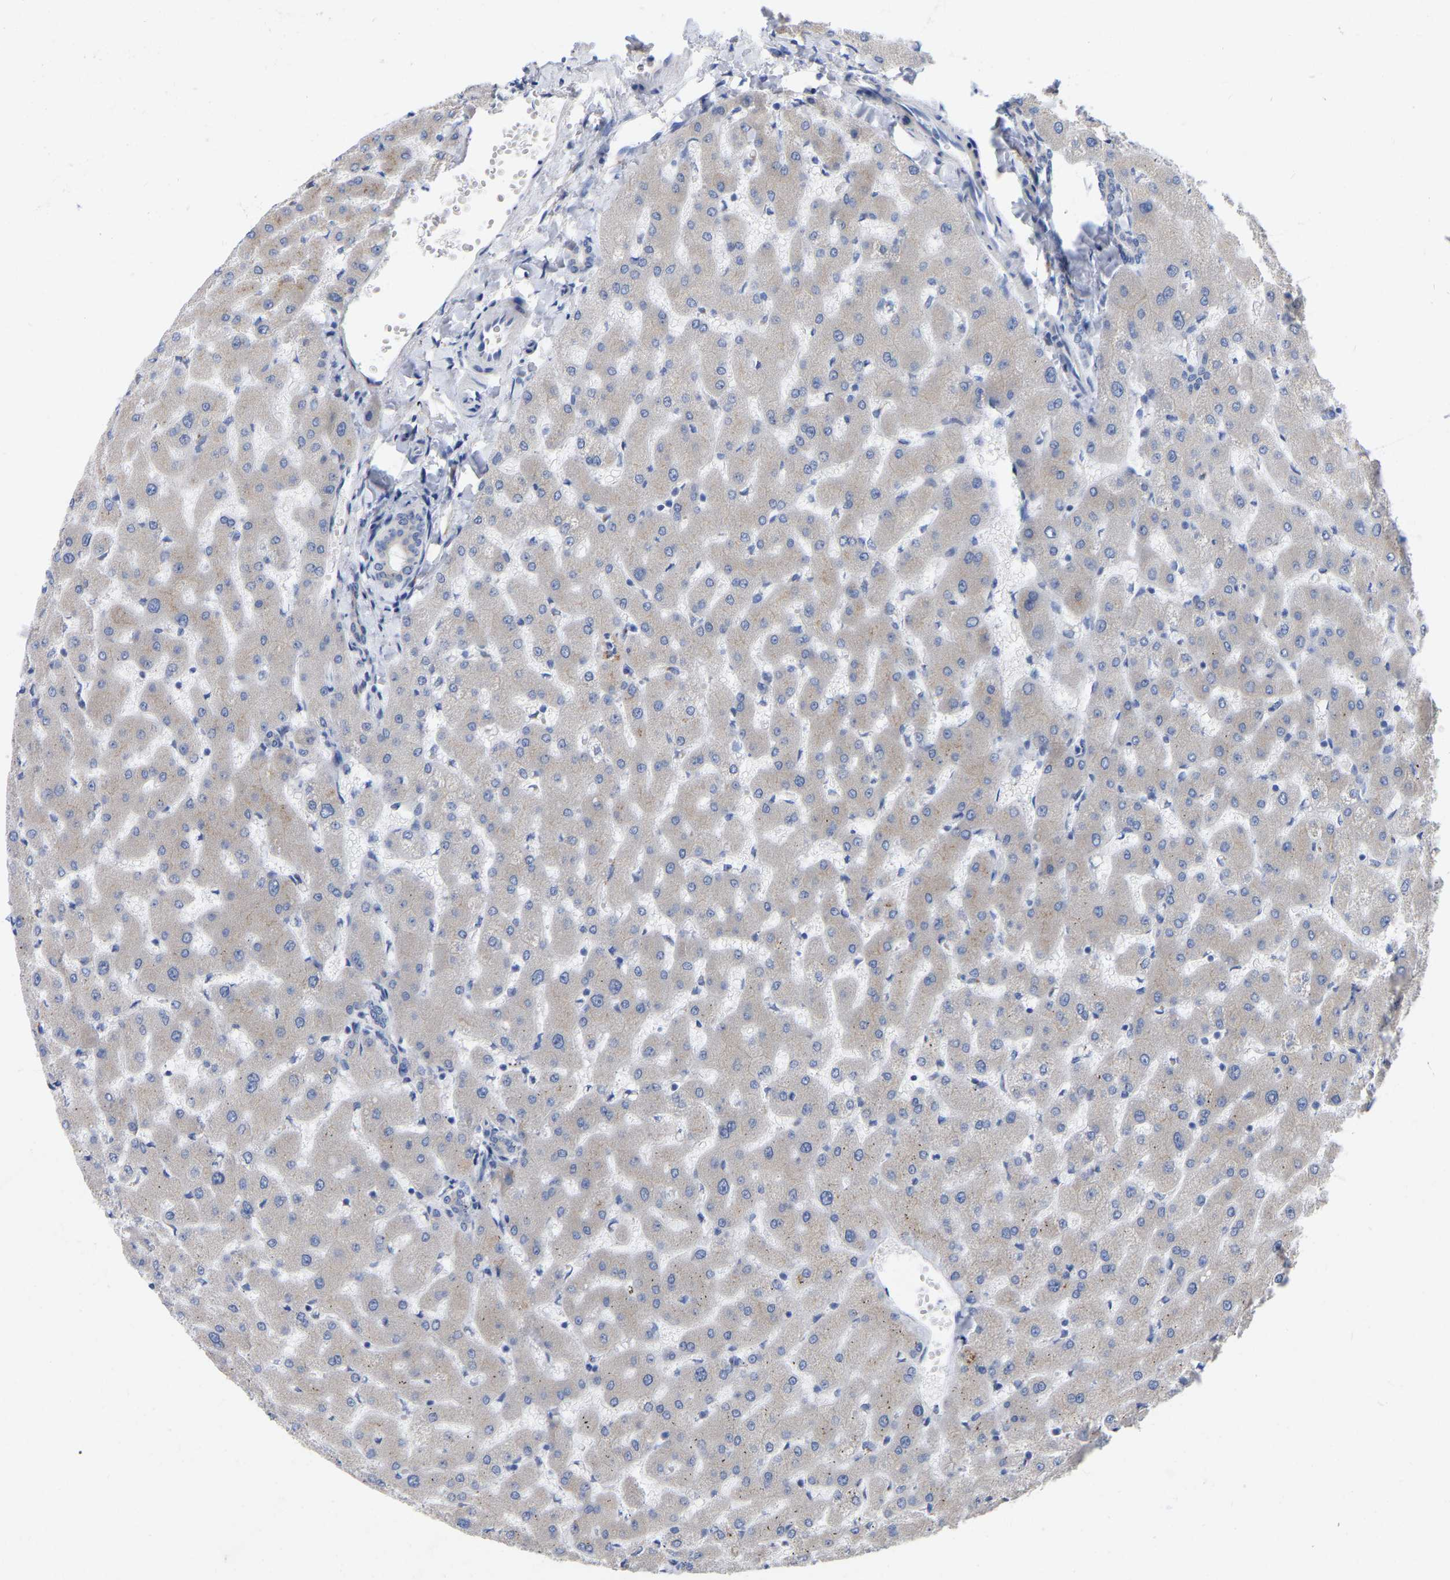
{"staining": {"intensity": "negative", "quantity": "none", "location": "none"}, "tissue": "liver", "cell_type": "Cholangiocytes", "image_type": "normal", "snomed": [{"axis": "morphology", "description": "Normal tissue, NOS"}, {"axis": "topography", "description": "Liver"}], "caption": "High magnification brightfield microscopy of benign liver stained with DAB (3,3'-diaminobenzidine) (brown) and counterstained with hematoxylin (blue): cholangiocytes show no significant expression.", "gene": "STRIP2", "patient": {"sex": "female", "age": 63}}